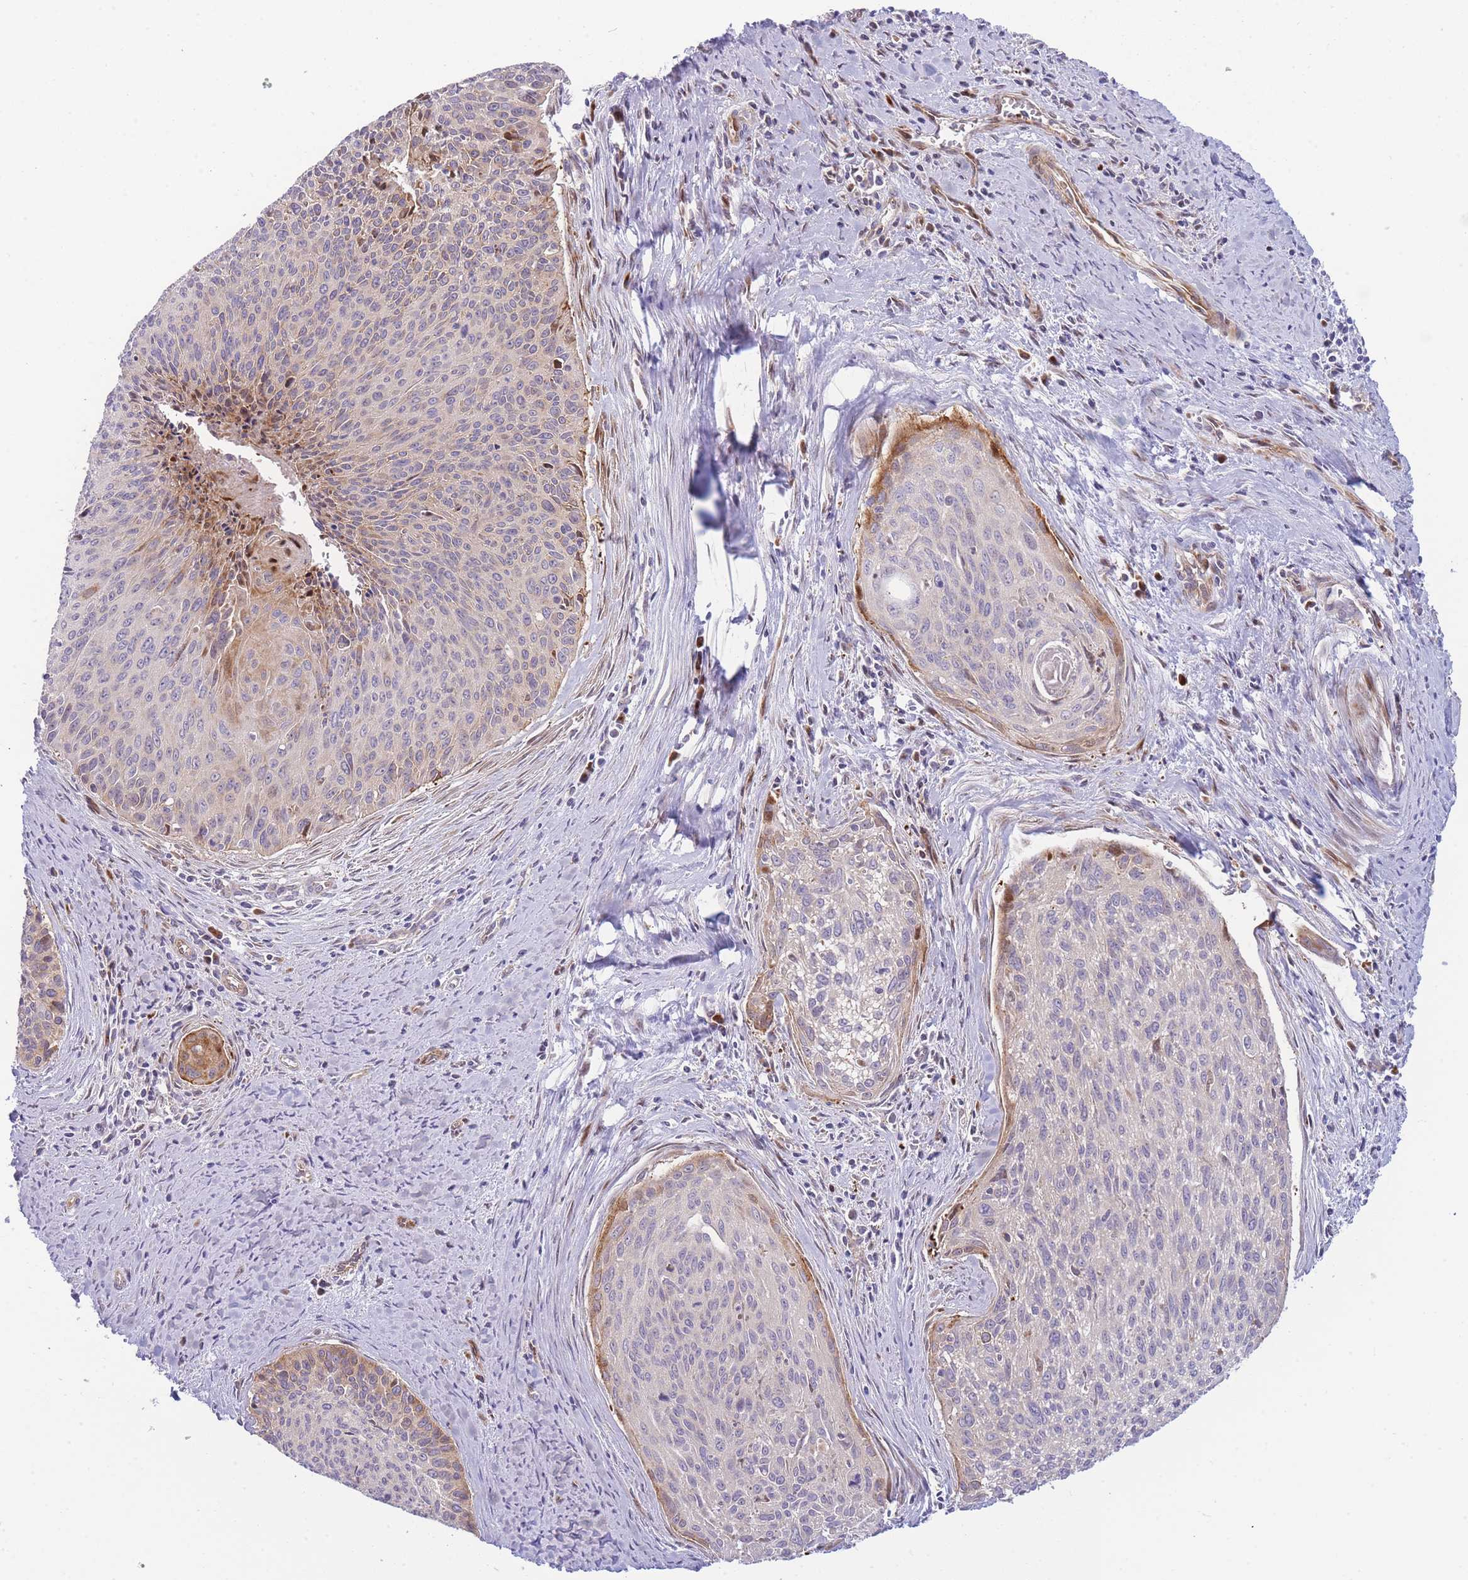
{"staining": {"intensity": "moderate", "quantity": "<25%", "location": "cytoplasmic/membranous"}, "tissue": "cervical cancer", "cell_type": "Tumor cells", "image_type": "cancer", "snomed": [{"axis": "morphology", "description": "Squamous cell carcinoma, NOS"}, {"axis": "topography", "description": "Cervix"}], "caption": "The immunohistochemical stain shows moderate cytoplasmic/membranous expression in tumor cells of cervical cancer (squamous cell carcinoma) tissue.", "gene": "ATP5MC2", "patient": {"sex": "female", "age": 55}}